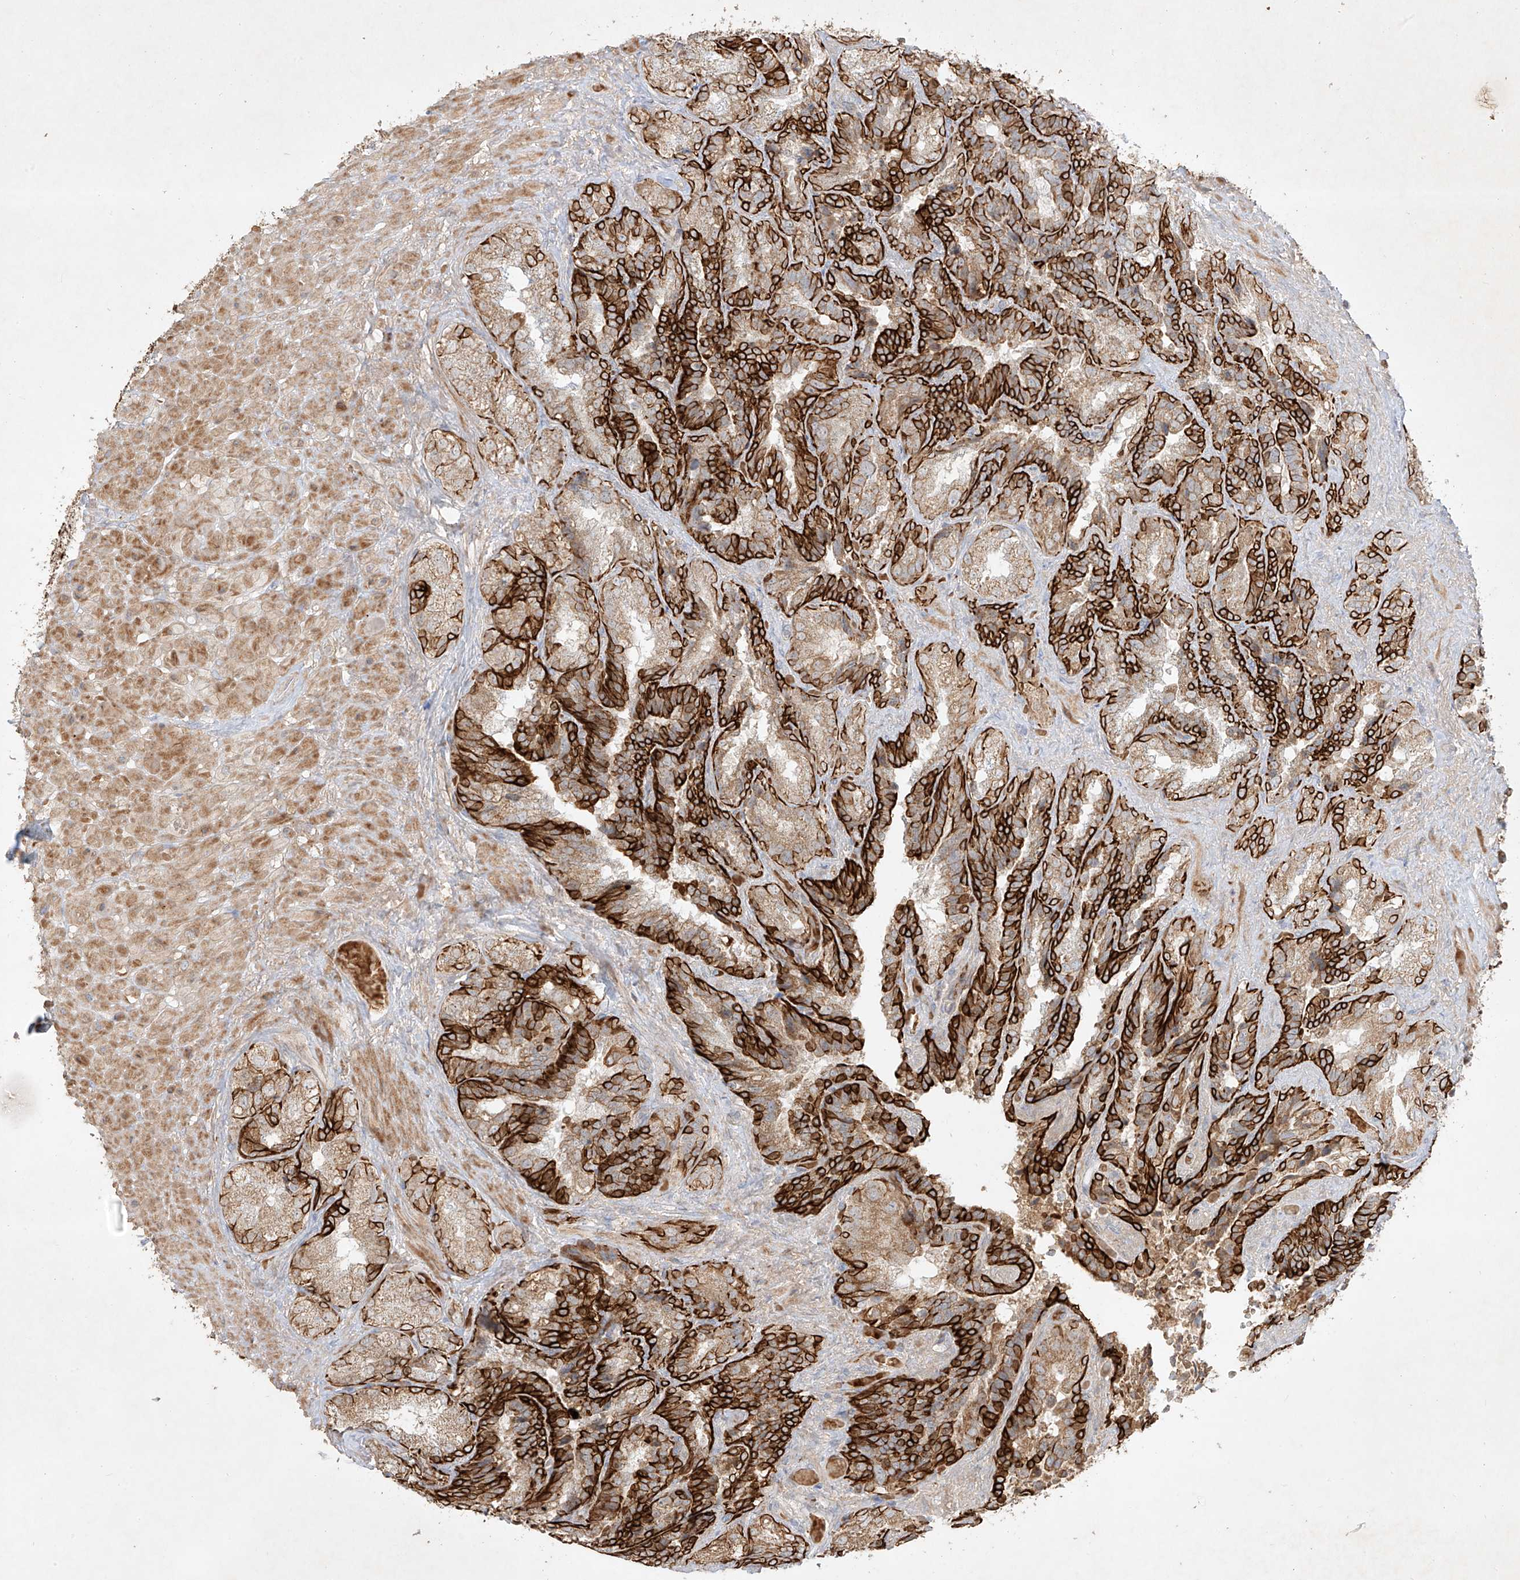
{"staining": {"intensity": "strong", "quantity": "25%-75%", "location": "cytoplasmic/membranous"}, "tissue": "seminal vesicle", "cell_type": "Glandular cells", "image_type": "normal", "snomed": [{"axis": "morphology", "description": "Normal tissue, NOS"}, {"axis": "topography", "description": "Seminal veicle"}, {"axis": "topography", "description": "Peripheral nerve tissue"}], "caption": "Immunohistochemical staining of normal human seminal vesicle displays 25%-75% levels of strong cytoplasmic/membranous protein positivity in approximately 25%-75% of glandular cells. (Brightfield microscopy of DAB IHC at high magnification).", "gene": "KPNA7", "patient": {"sex": "male", "age": 63}}